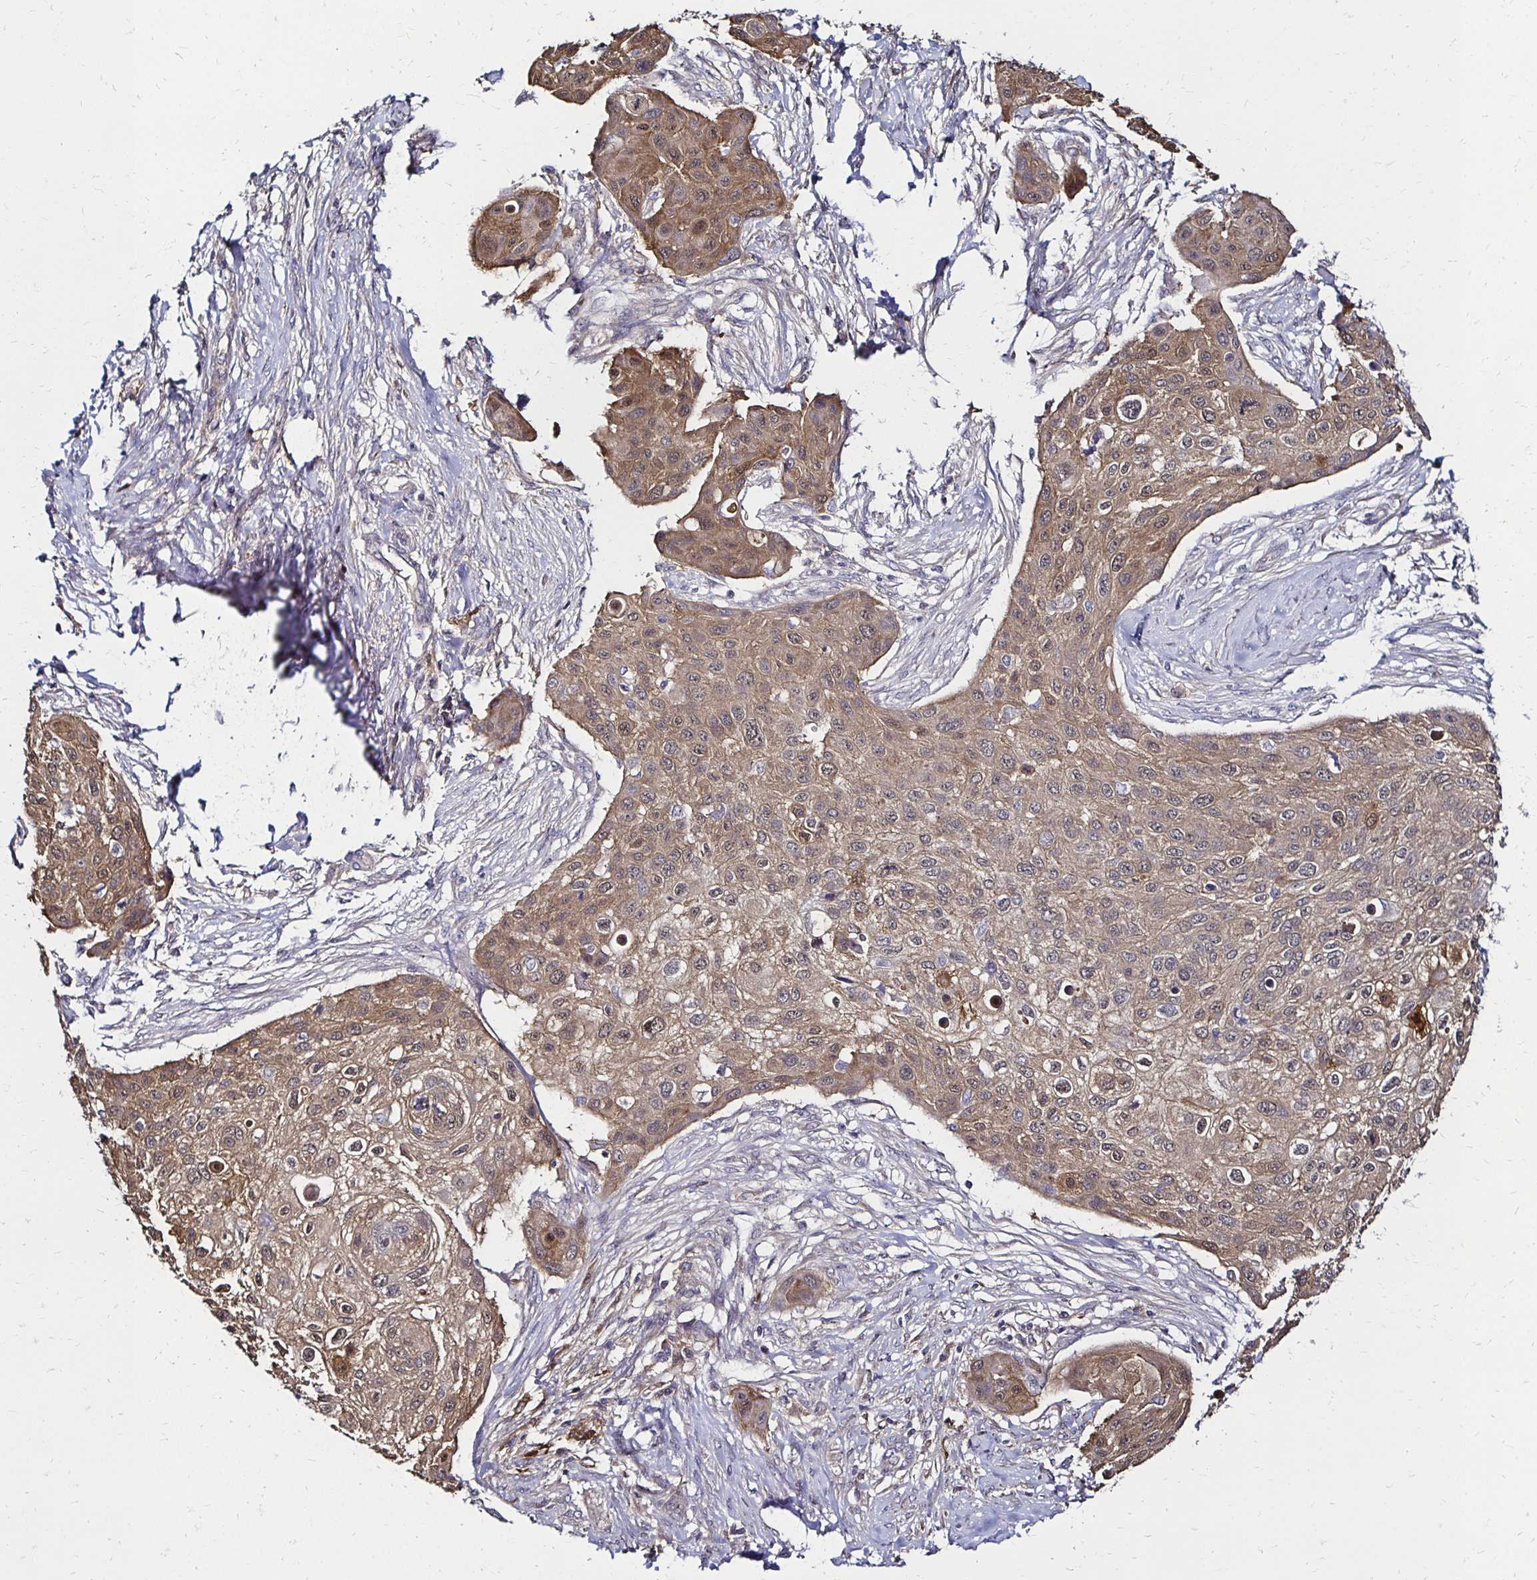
{"staining": {"intensity": "weak", "quantity": ">75%", "location": "cytoplasmic/membranous,nuclear"}, "tissue": "skin cancer", "cell_type": "Tumor cells", "image_type": "cancer", "snomed": [{"axis": "morphology", "description": "Squamous cell carcinoma, NOS"}, {"axis": "topography", "description": "Skin"}], "caption": "Squamous cell carcinoma (skin) stained with DAB (3,3'-diaminobenzidine) immunohistochemistry displays low levels of weak cytoplasmic/membranous and nuclear staining in approximately >75% of tumor cells.", "gene": "TXN", "patient": {"sex": "female", "age": 87}}